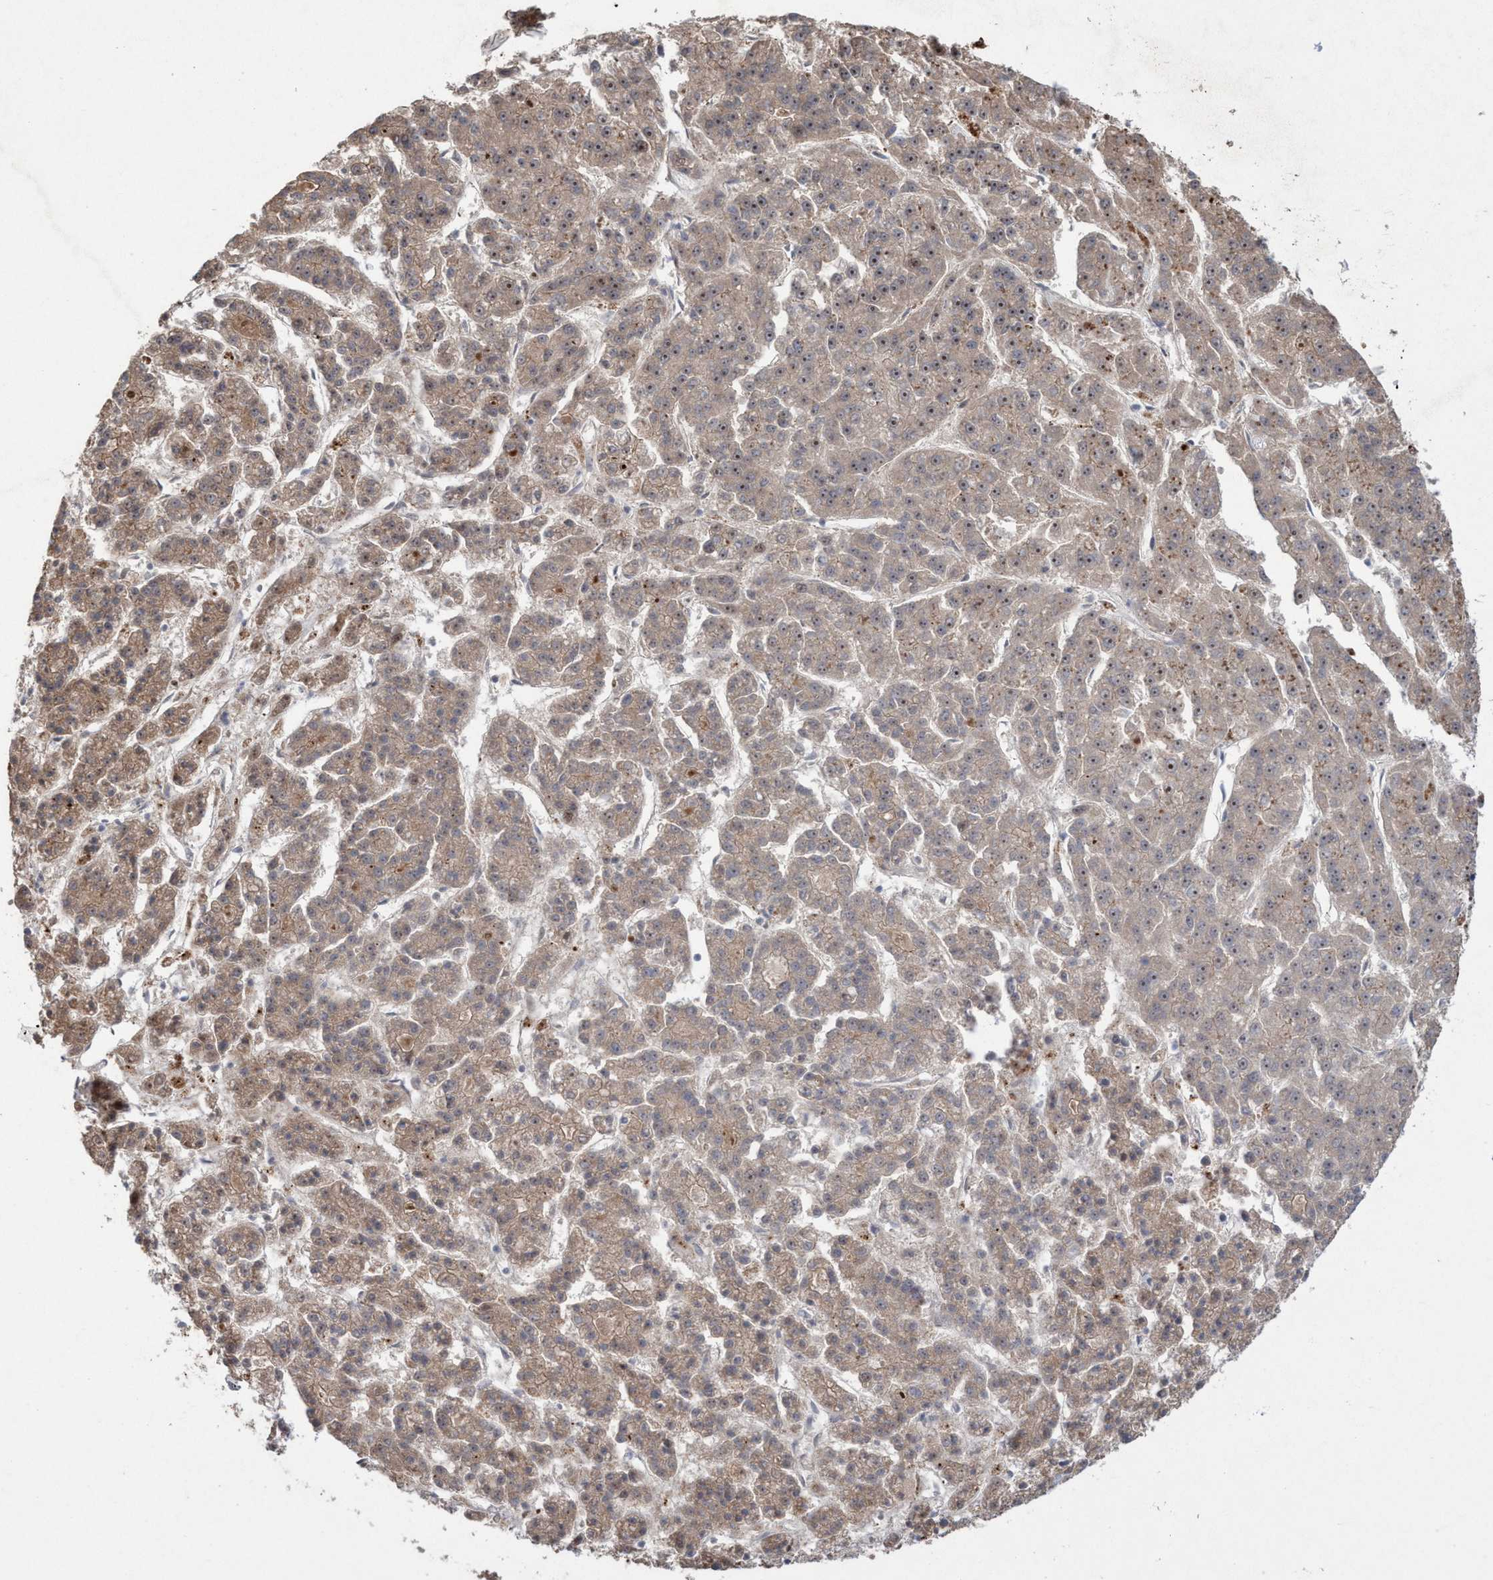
{"staining": {"intensity": "moderate", "quantity": ">75%", "location": "cytoplasmic/membranous,nuclear"}, "tissue": "liver cancer", "cell_type": "Tumor cells", "image_type": "cancer", "snomed": [{"axis": "morphology", "description": "Carcinoma, Hepatocellular, NOS"}, {"axis": "topography", "description": "Liver"}], "caption": "There is medium levels of moderate cytoplasmic/membranous and nuclear expression in tumor cells of liver hepatocellular carcinoma, as demonstrated by immunohistochemical staining (brown color).", "gene": "P2RY14", "patient": {"sex": "male", "age": 70}}